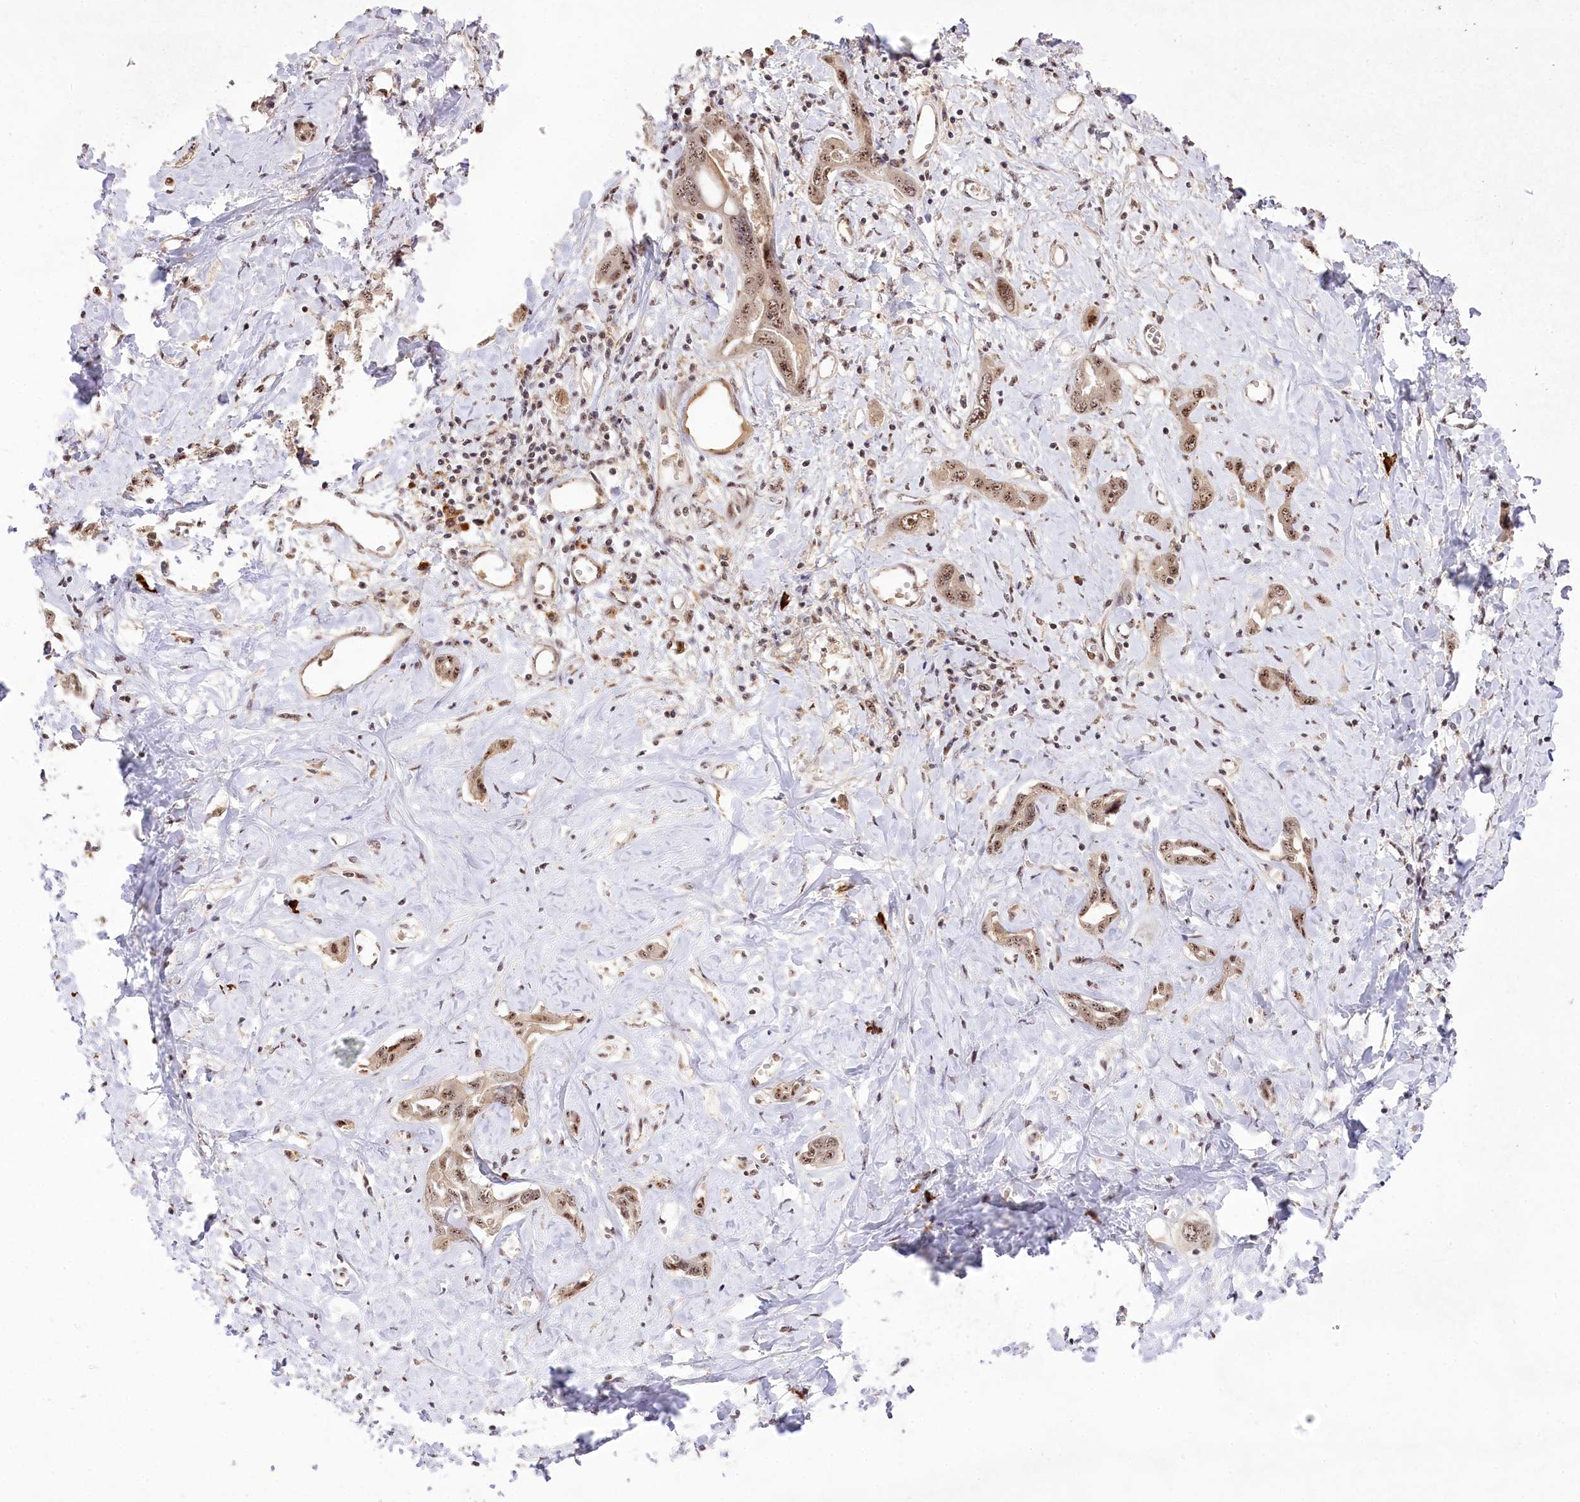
{"staining": {"intensity": "weak", "quantity": ">75%", "location": "nuclear"}, "tissue": "liver cancer", "cell_type": "Tumor cells", "image_type": "cancer", "snomed": [{"axis": "morphology", "description": "Cholangiocarcinoma"}, {"axis": "topography", "description": "Liver"}], "caption": "Human liver cholangiocarcinoma stained with a brown dye exhibits weak nuclear positive expression in approximately >75% of tumor cells.", "gene": "PYROXD1", "patient": {"sex": "male", "age": 59}}